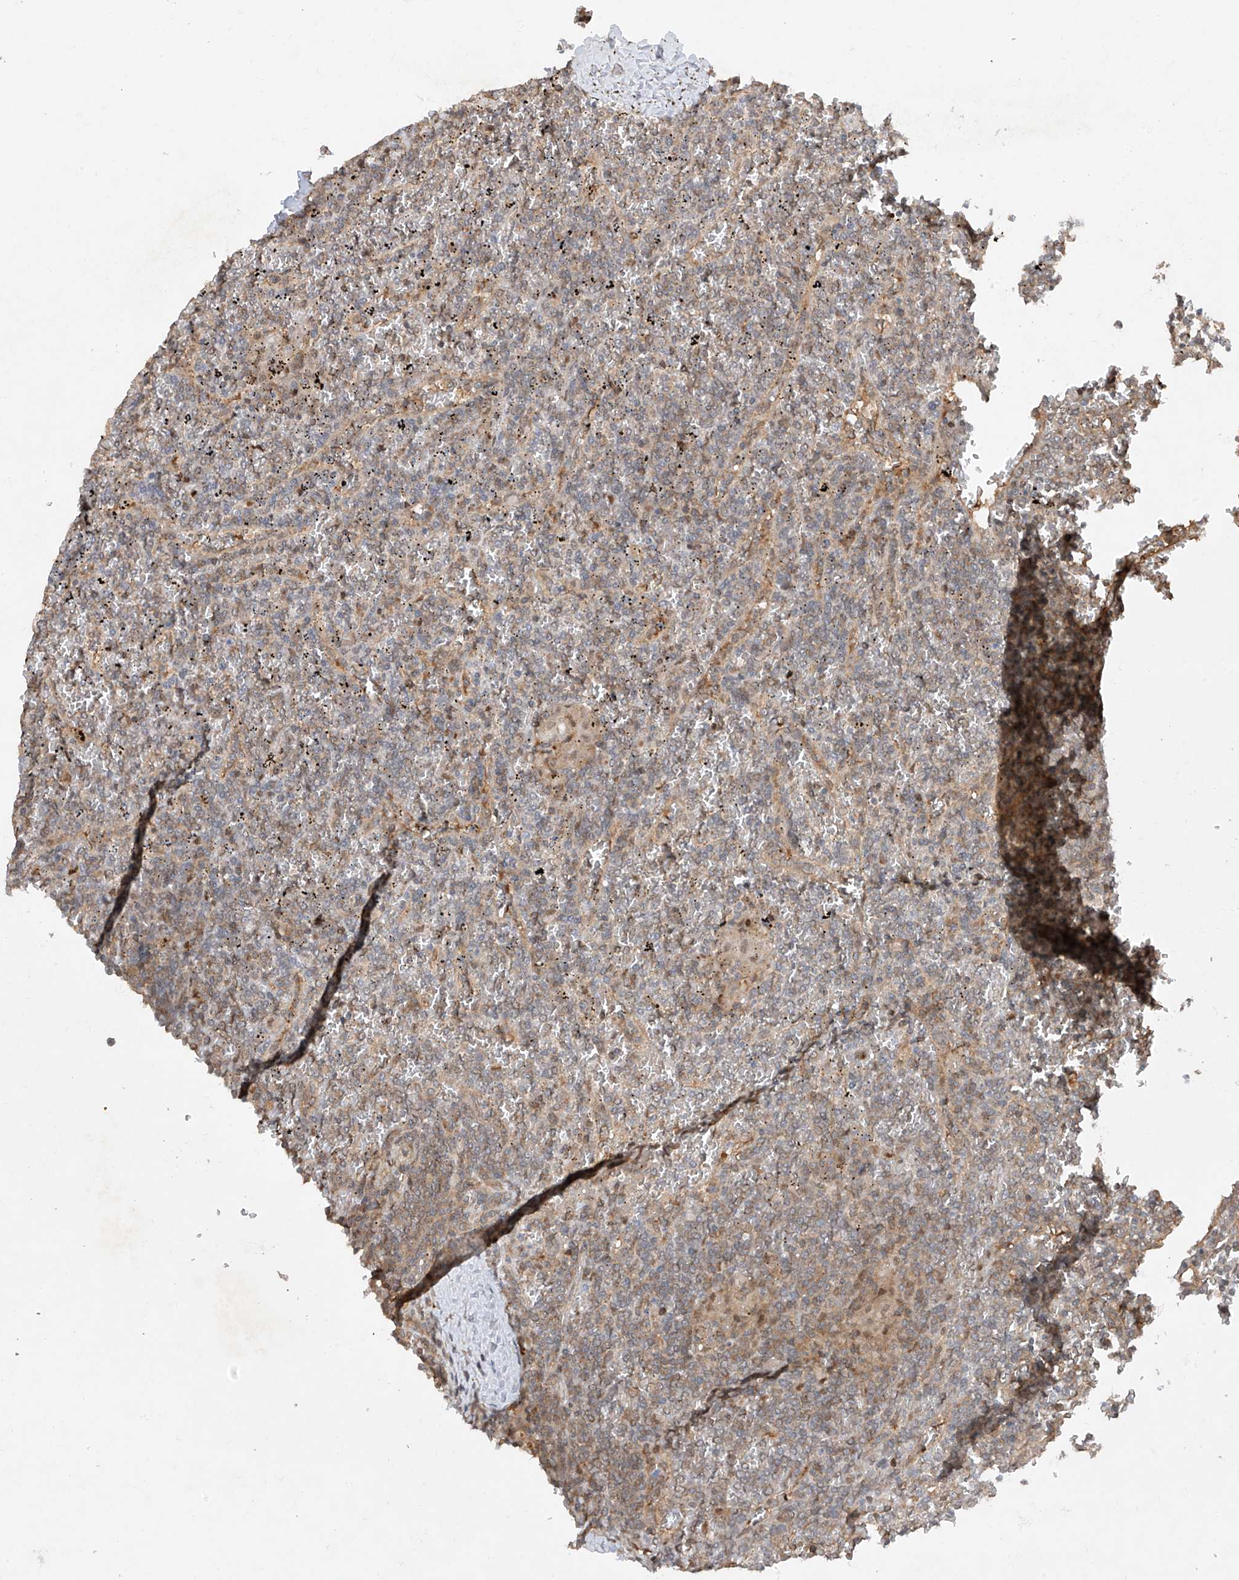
{"staining": {"intensity": "weak", "quantity": "<25%", "location": "cytoplasmic/membranous"}, "tissue": "lymphoma", "cell_type": "Tumor cells", "image_type": "cancer", "snomed": [{"axis": "morphology", "description": "Malignant lymphoma, non-Hodgkin's type, Low grade"}, {"axis": "topography", "description": "Spleen"}], "caption": "An immunohistochemistry (IHC) histopathology image of lymphoma is shown. There is no staining in tumor cells of lymphoma.", "gene": "ZNF358", "patient": {"sex": "female", "age": 19}}